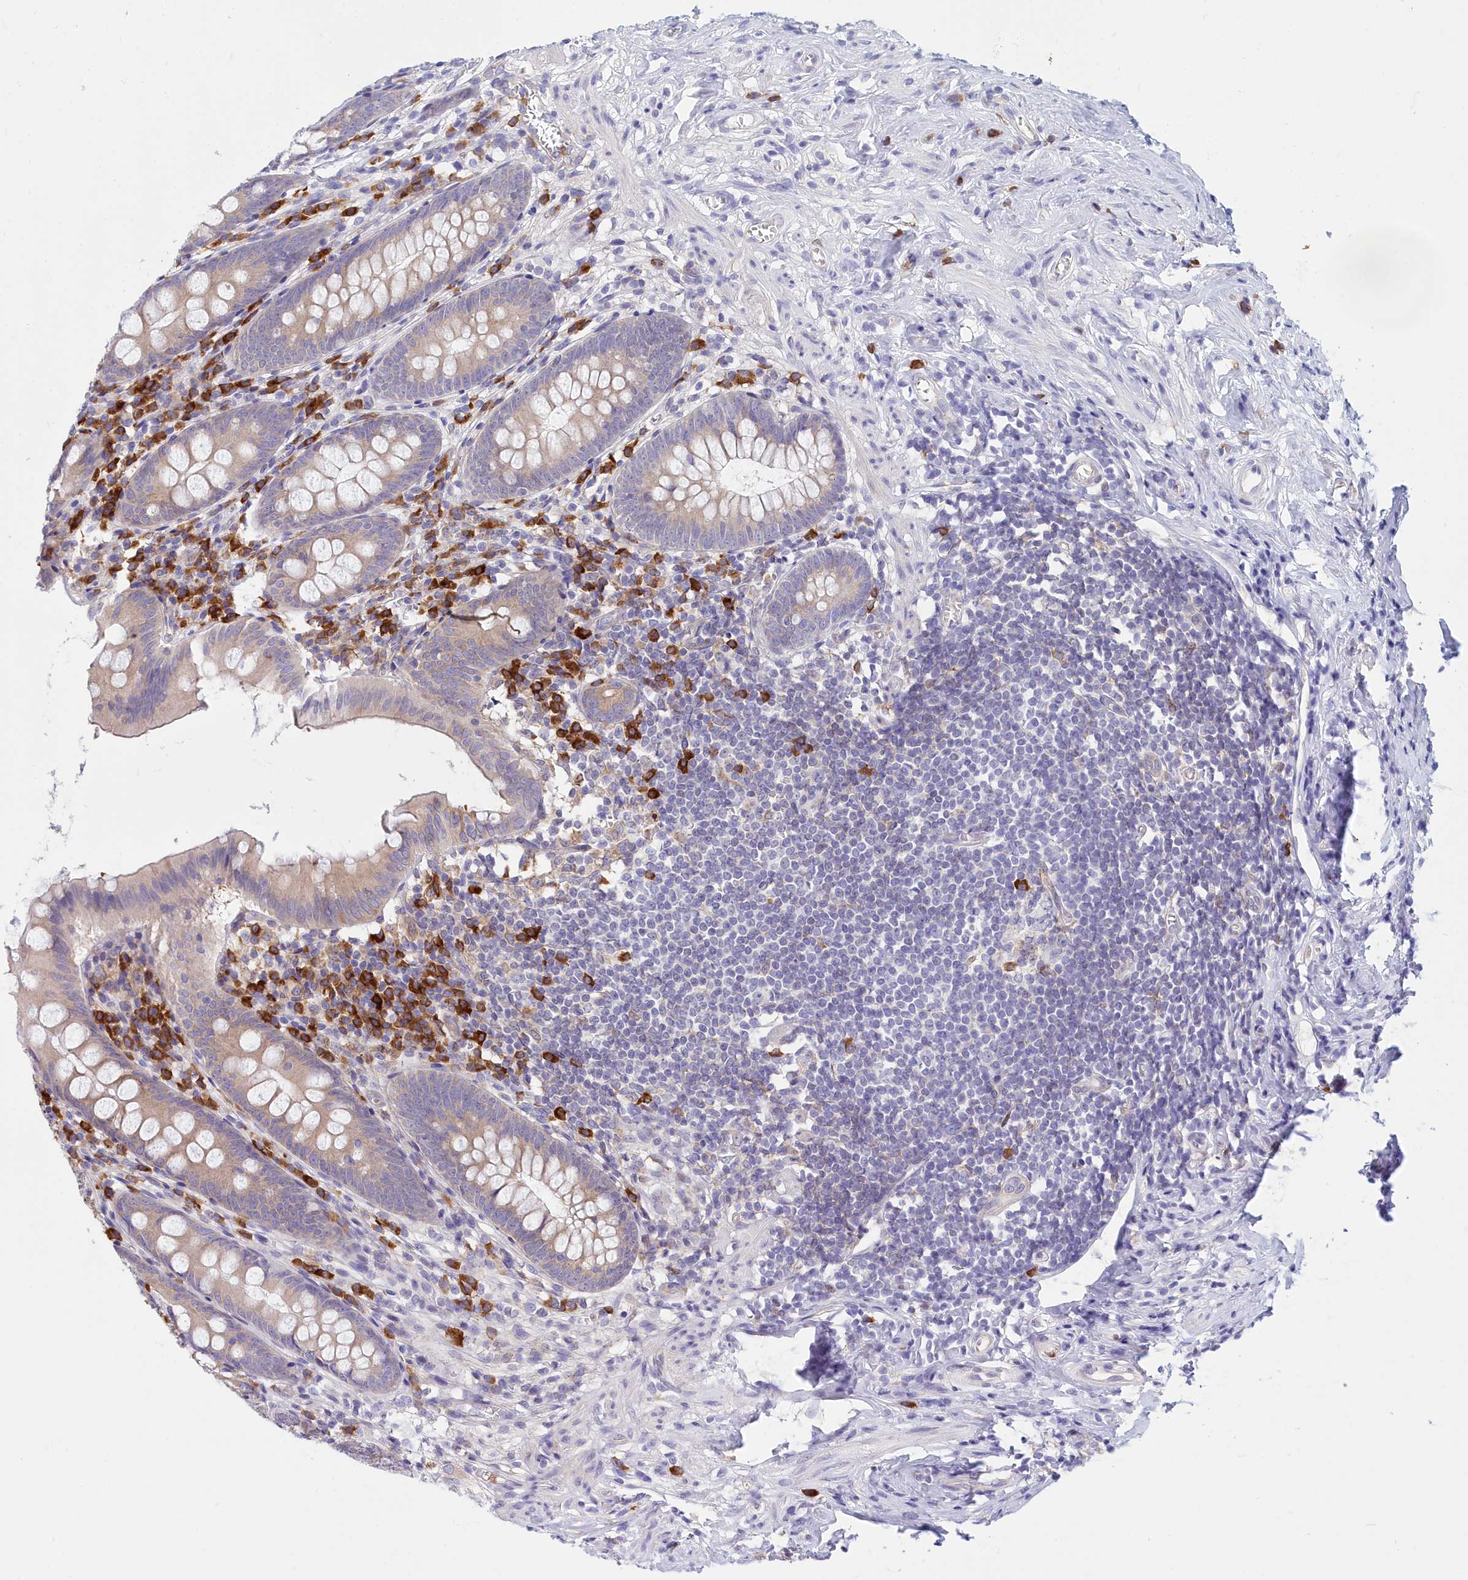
{"staining": {"intensity": "weak", "quantity": ">75%", "location": "cytoplasmic/membranous"}, "tissue": "appendix", "cell_type": "Glandular cells", "image_type": "normal", "snomed": [{"axis": "morphology", "description": "Normal tissue, NOS"}, {"axis": "topography", "description": "Appendix"}], "caption": "Glandular cells demonstrate low levels of weak cytoplasmic/membranous staining in approximately >75% of cells in normal appendix. (brown staining indicates protein expression, while blue staining denotes nuclei).", "gene": "HM13", "patient": {"sex": "female", "age": 51}}